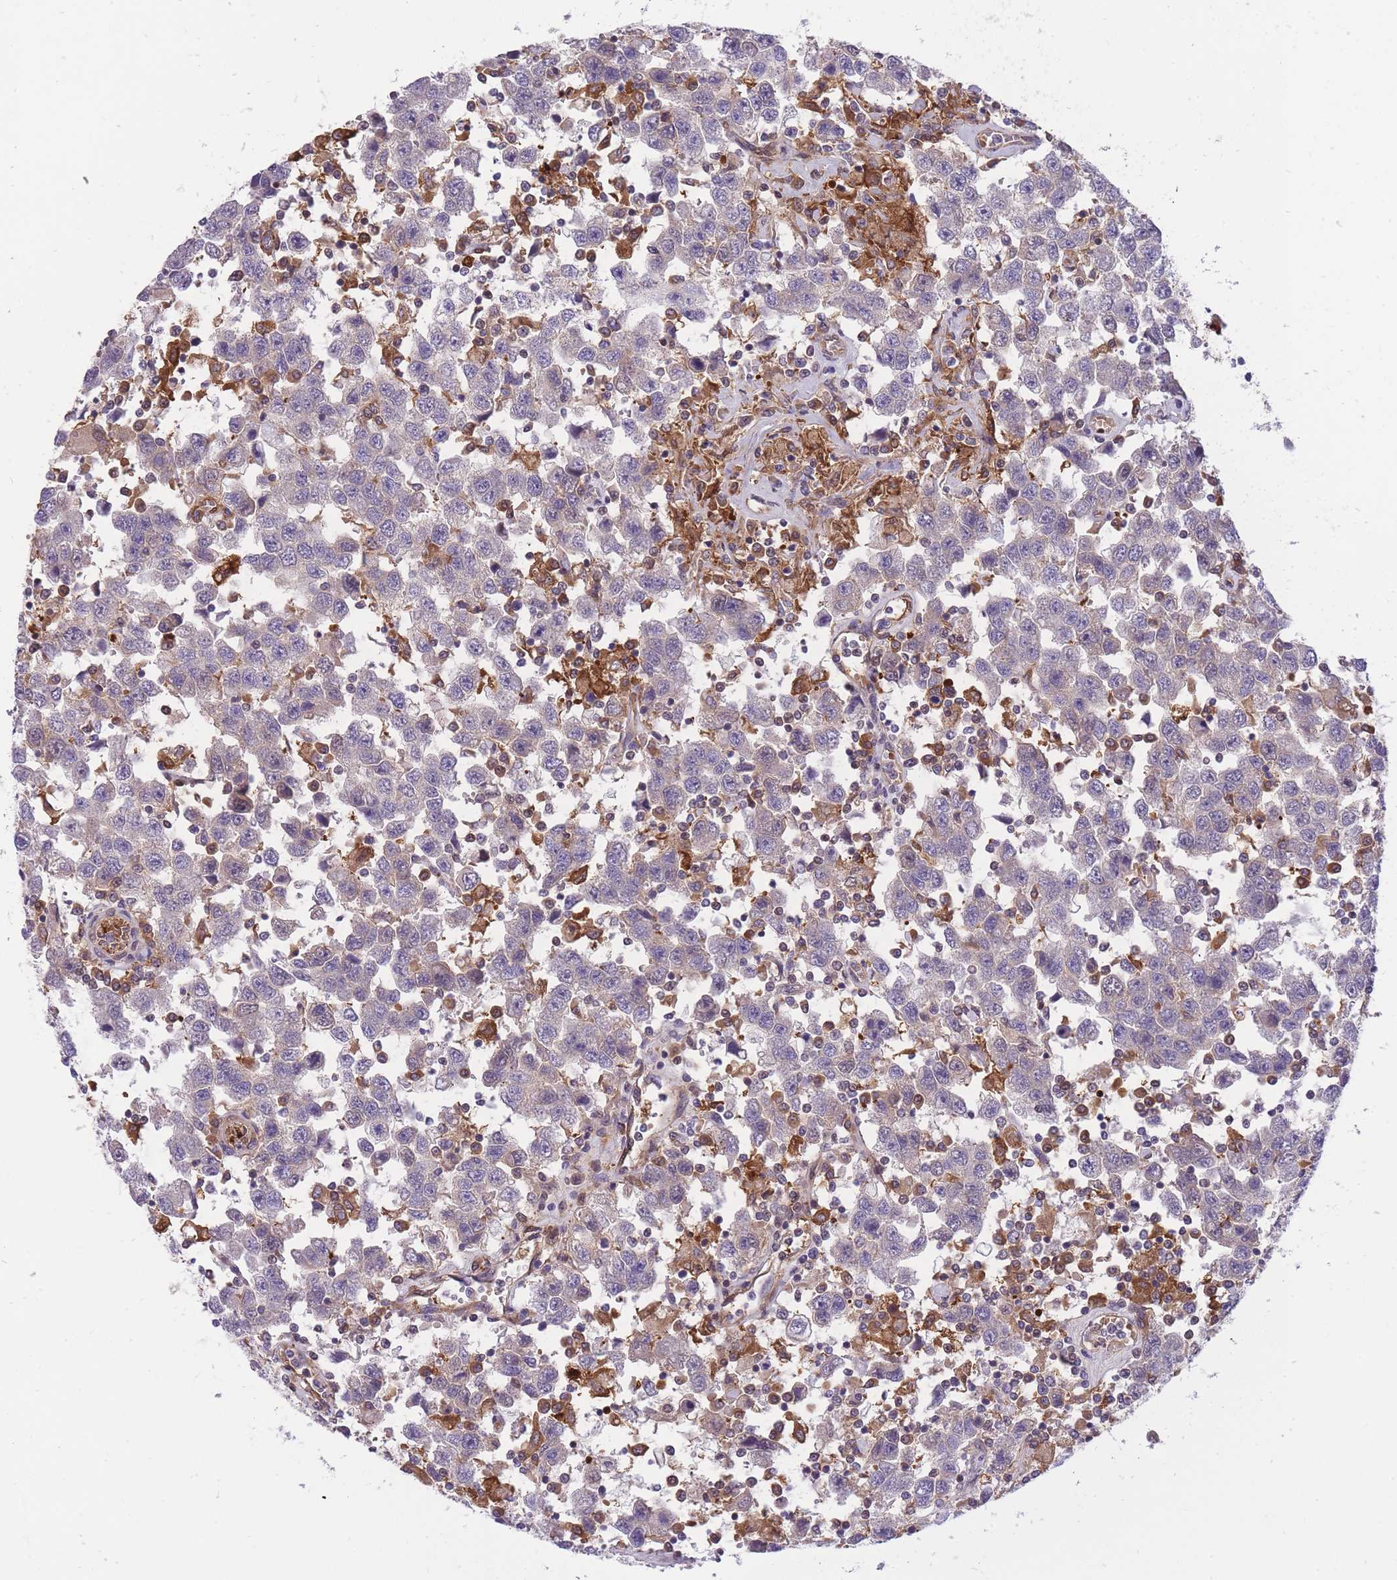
{"staining": {"intensity": "negative", "quantity": "none", "location": "none"}, "tissue": "testis cancer", "cell_type": "Tumor cells", "image_type": "cancer", "snomed": [{"axis": "morphology", "description": "Seminoma, NOS"}, {"axis": "topography", "description": "Testis"}], "caption": "DAB (3,3'-diaminobenzidine) immunohistochemical staining of human seminoma (testis) displays no significant positivity in tumor cells. (DAB (3,3'-diaminobenzidine) IHC visualized using brightfield microscopy, high magnification).", "gene": "CRYGN", "patient": {"sex": "male", "age": 41}}